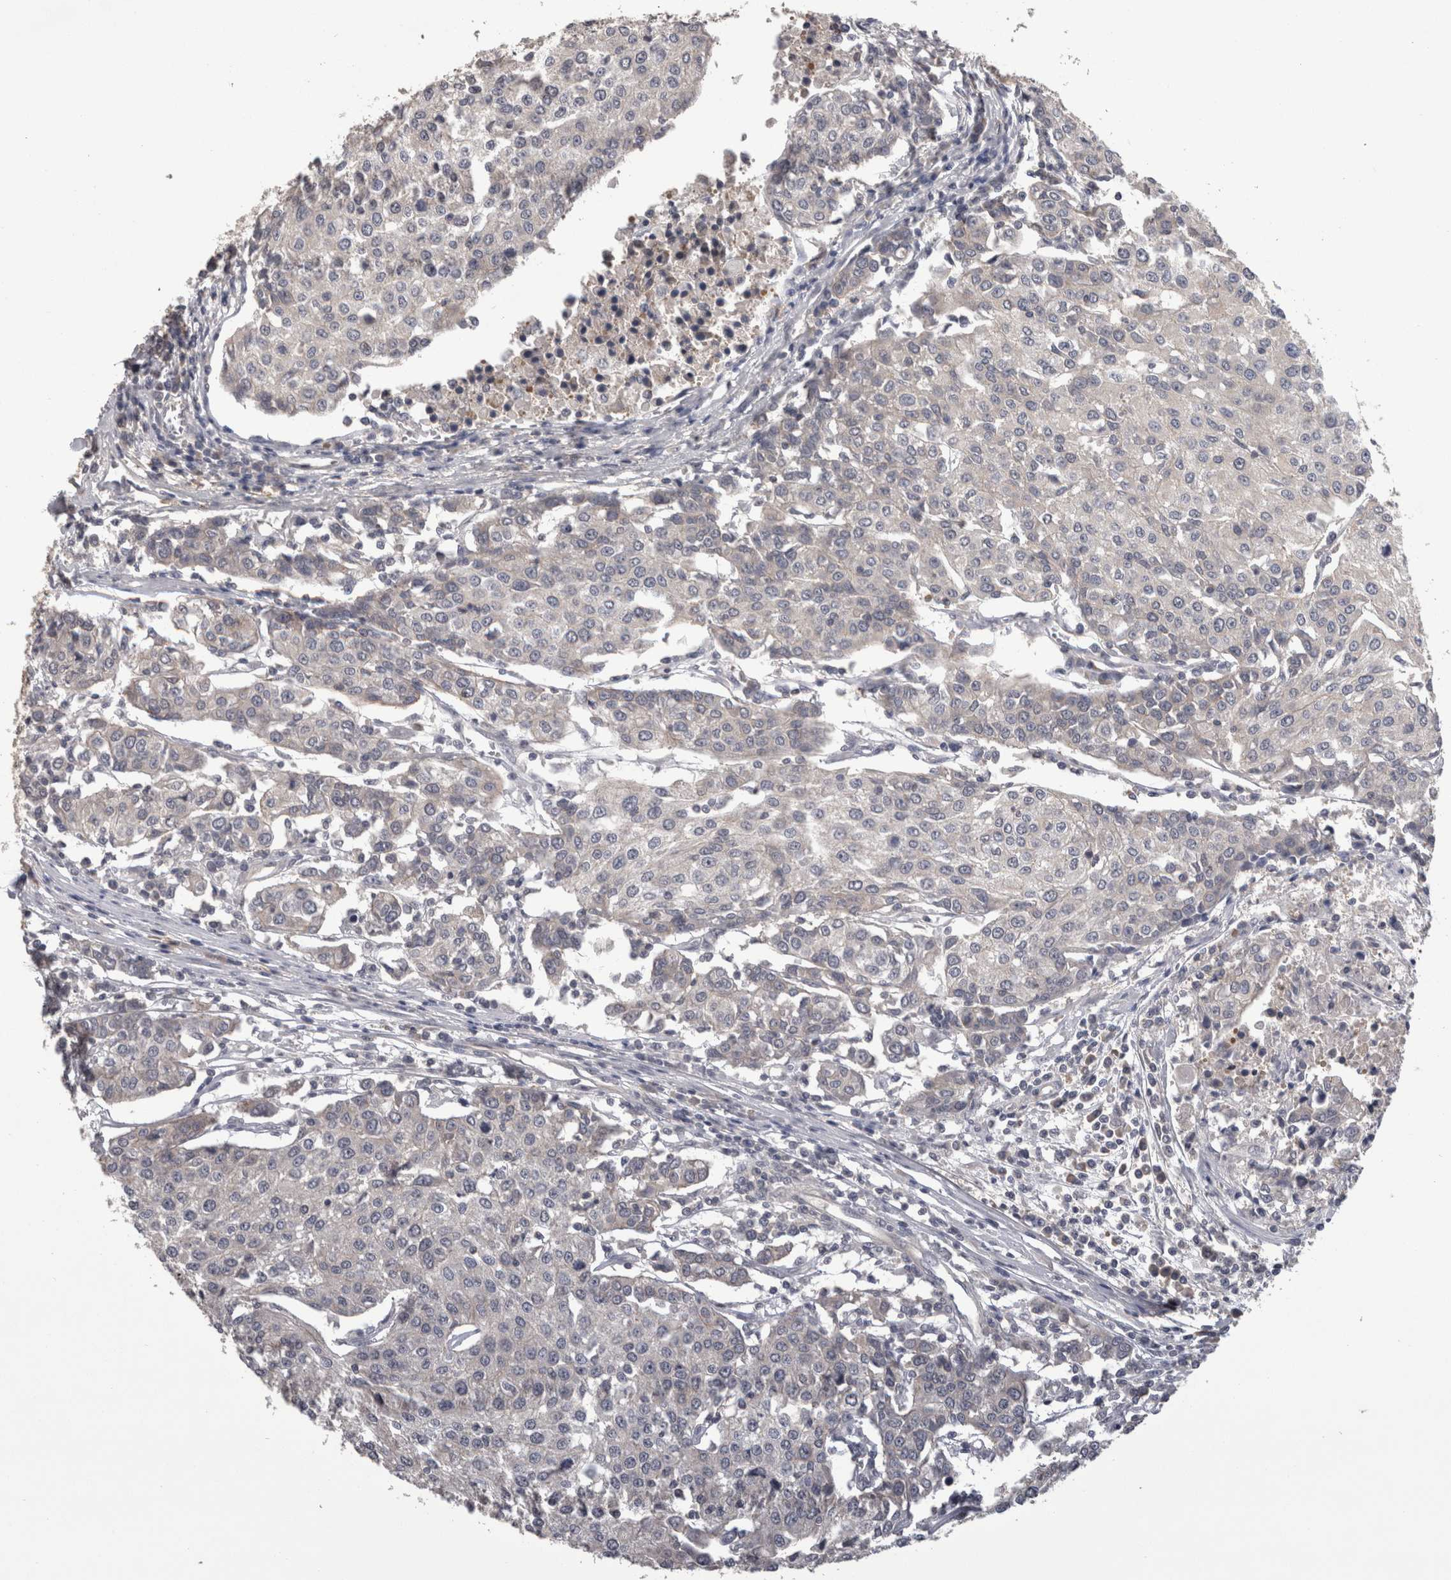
{"staining": {"intensity": "negative", "quantity": "none", "location": "none"}, "tissue": "urothelial cancer", "cell_type": "Tumor cells", "image_type": "cancer", "snomed": [{"axis": "morphology", "description": "Urothelial carcinoma, High grade"}, {"axis": "topography", "description": "Urinary bladder"}], "caption": "Histopathology image shows no protein expression in tumor cells of urothelial cancer tissue.", "gene": "PON3", "patient": {"sex": "female", "age": 85}}